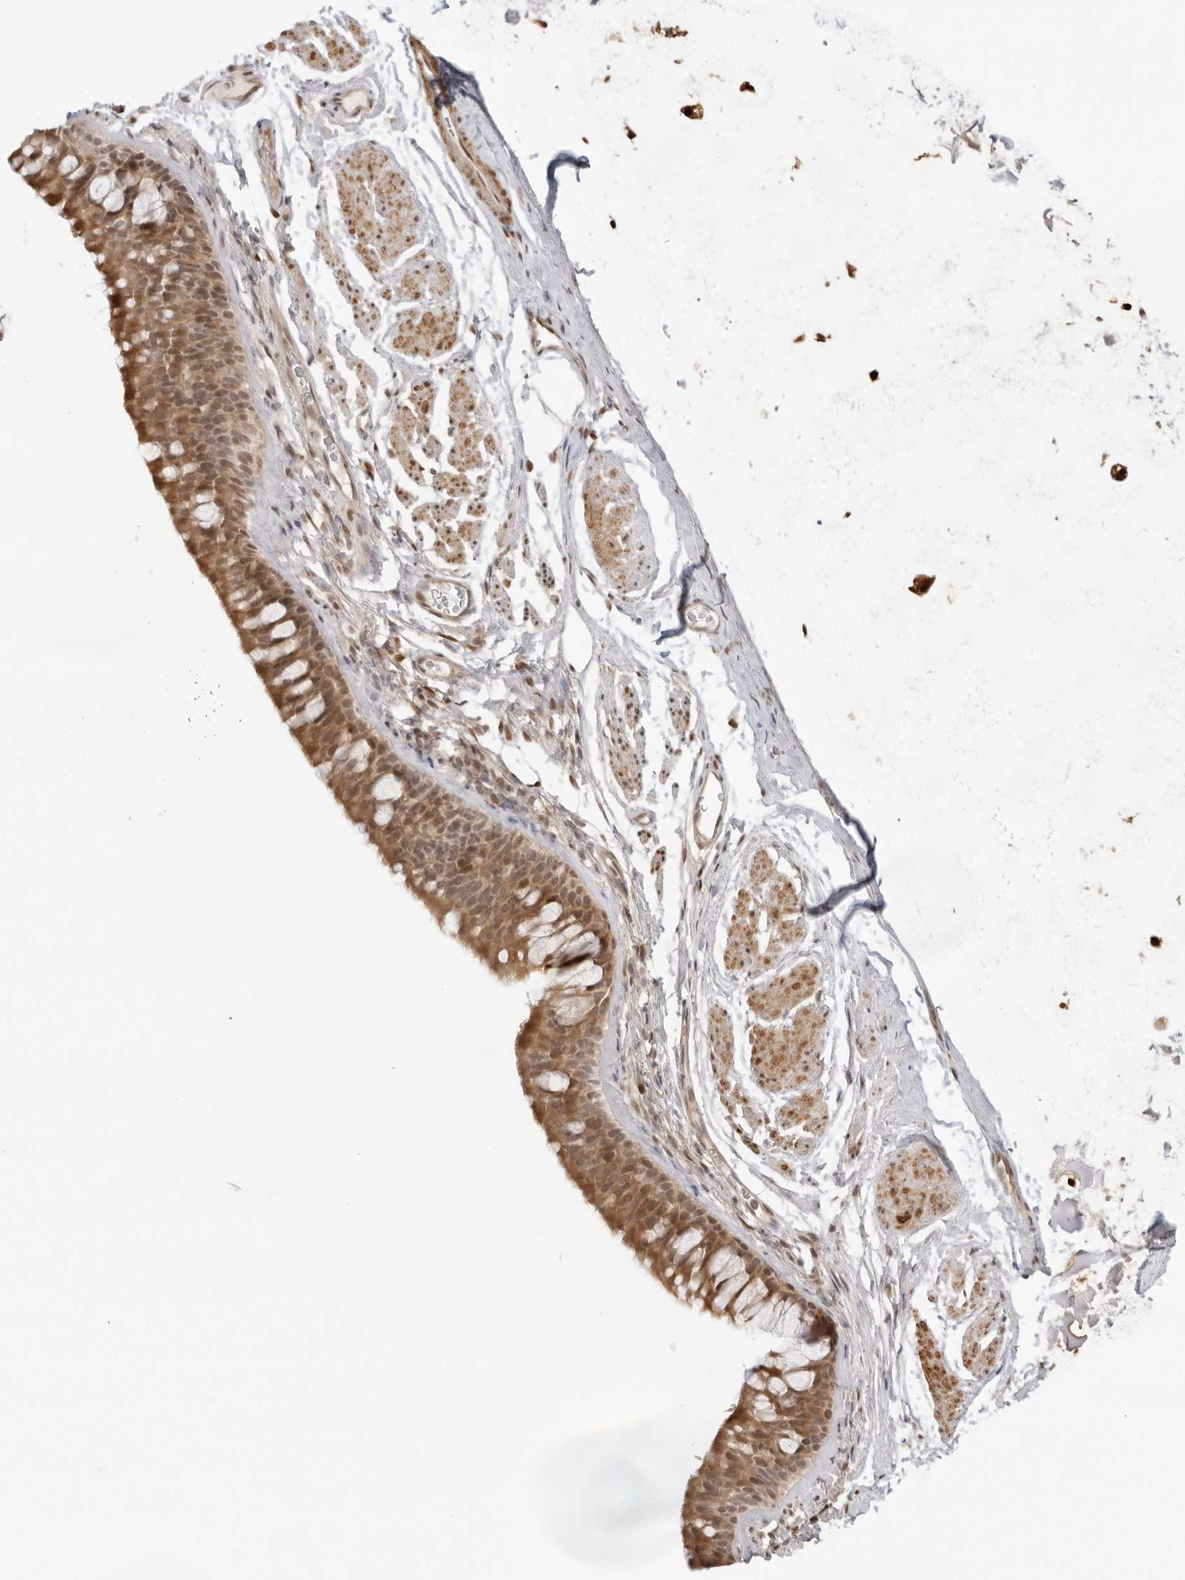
{"staining": {"intensity": "moderate", "quantity": ">75%", "location": "cytoplasmic/membranous,nuclear"}, "tissue": "bronchus", "cell_type": "Respiratory epithelial cells", "image_type": "normal", "snomed": [{"axis": "morphology", "description": "Normal tissue, NOS"}, {"axis": "topography", "description": "Cartilage tissue"}, {"axis": "topography", "description": "Bronchus"}], "caption": "The image reveals immunohistochemical staining of normal bronchus. There is moderate cytoplasmic/membranous,nuclear positivity is appreciated in about >75% of respiratory epithelial cells. (IHC, brightfield microscopy, high magnification).", "gene": "RNF146", "patient": {"sex": "female", "age": 53}}